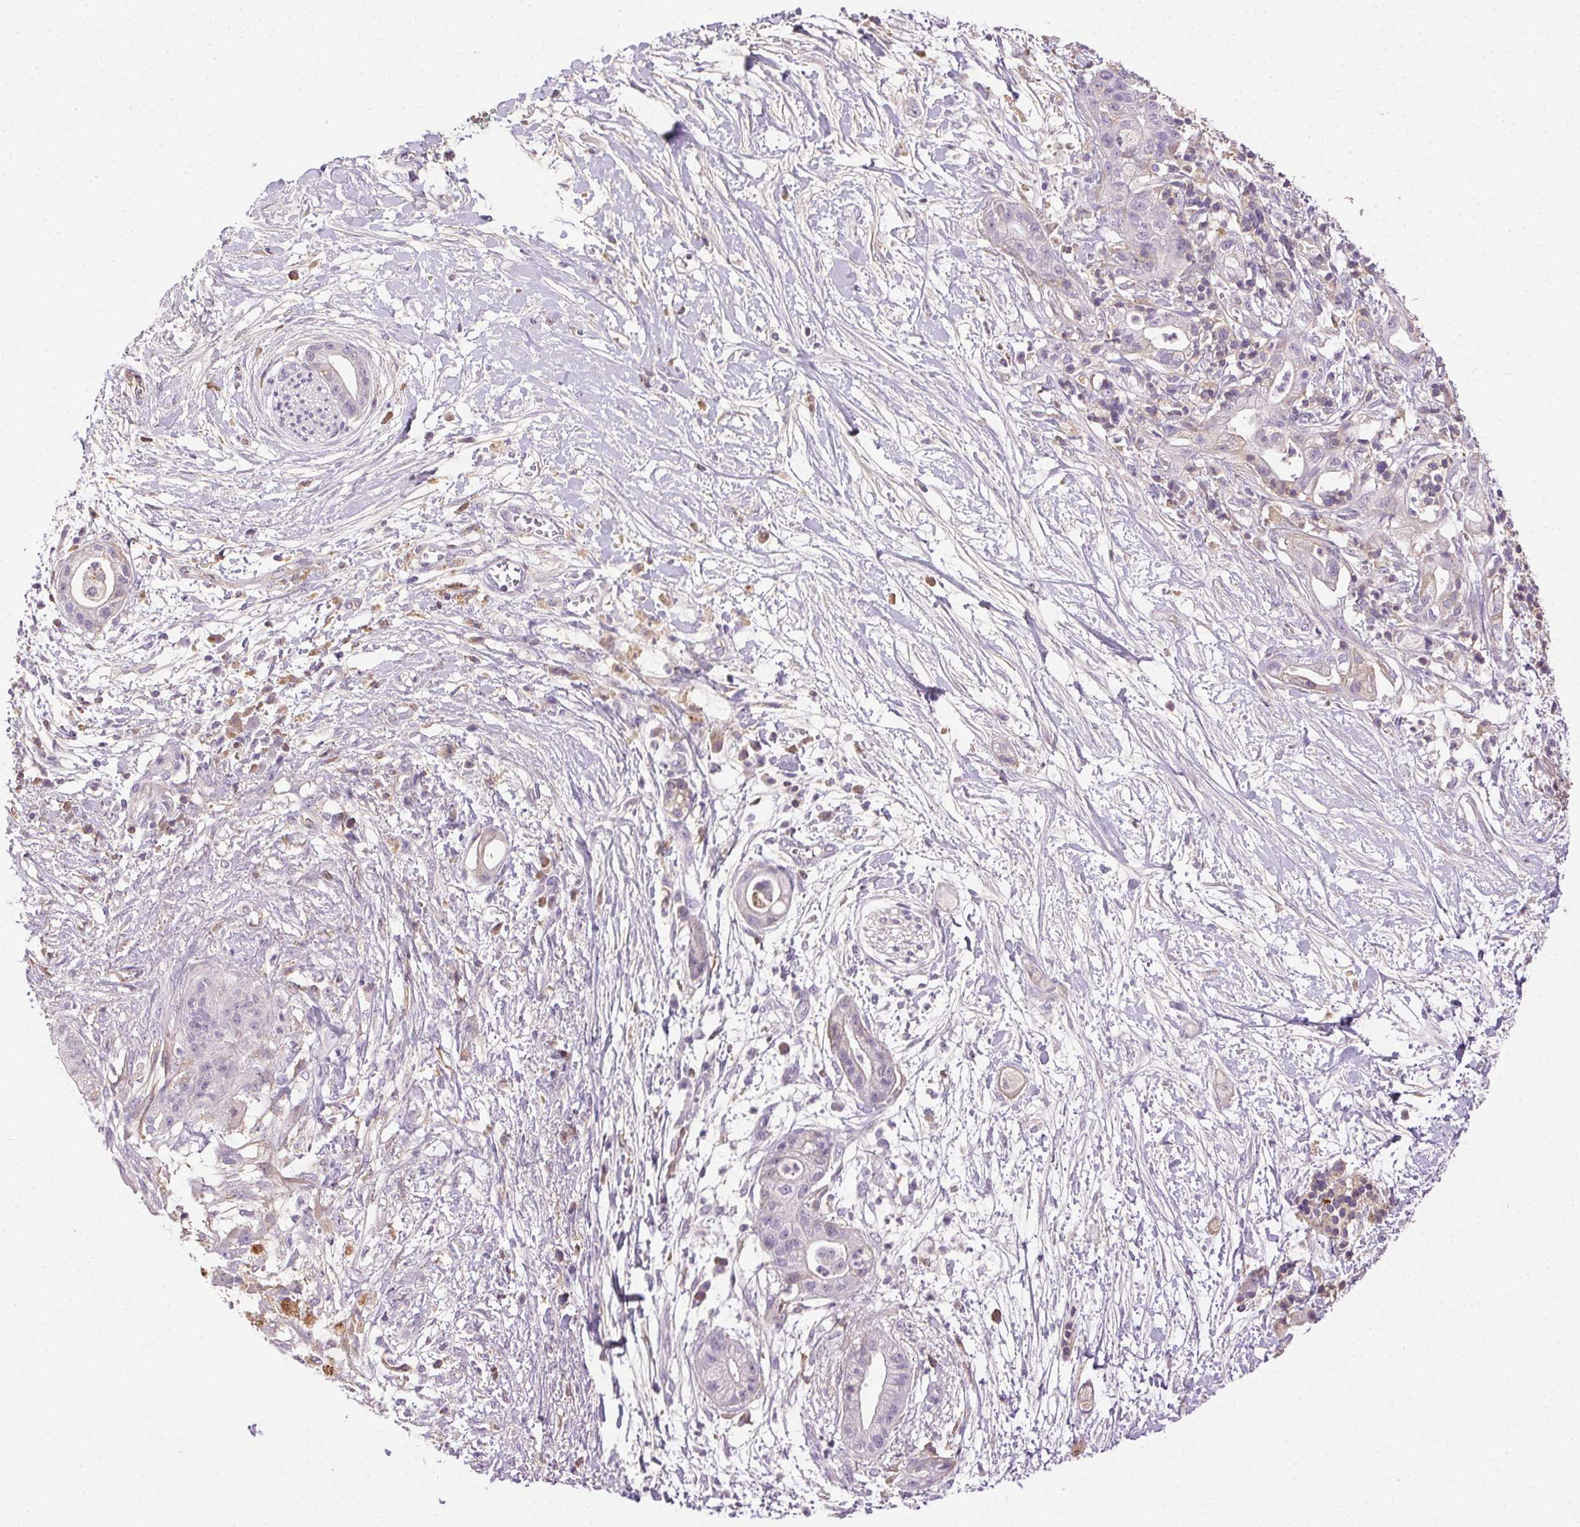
{"staining": {"intensity": "negative", "quantity": "none", "location": "none"}, "tissue": "pancreatic cancer", "cell_type": "Tumor cells", "image_type": "cancer", "snomed": [{"axis": "morphology", "description": "Normal tissue, NOS"}, {"axis": "morphology", "description": "Adenocarcinoma, NOS"}, {"axis": "topography", "description": "Lymph node"}, {"axis": "topography", "description": "Pancreas"}], "caption": "The immunohistochemistry (IHC) photomicrograph has no significant expression in tumor cells of pancreatic cancer tissue.", "gene": "BPIFB2", "patient": {"sex": "female", "age": 58}}